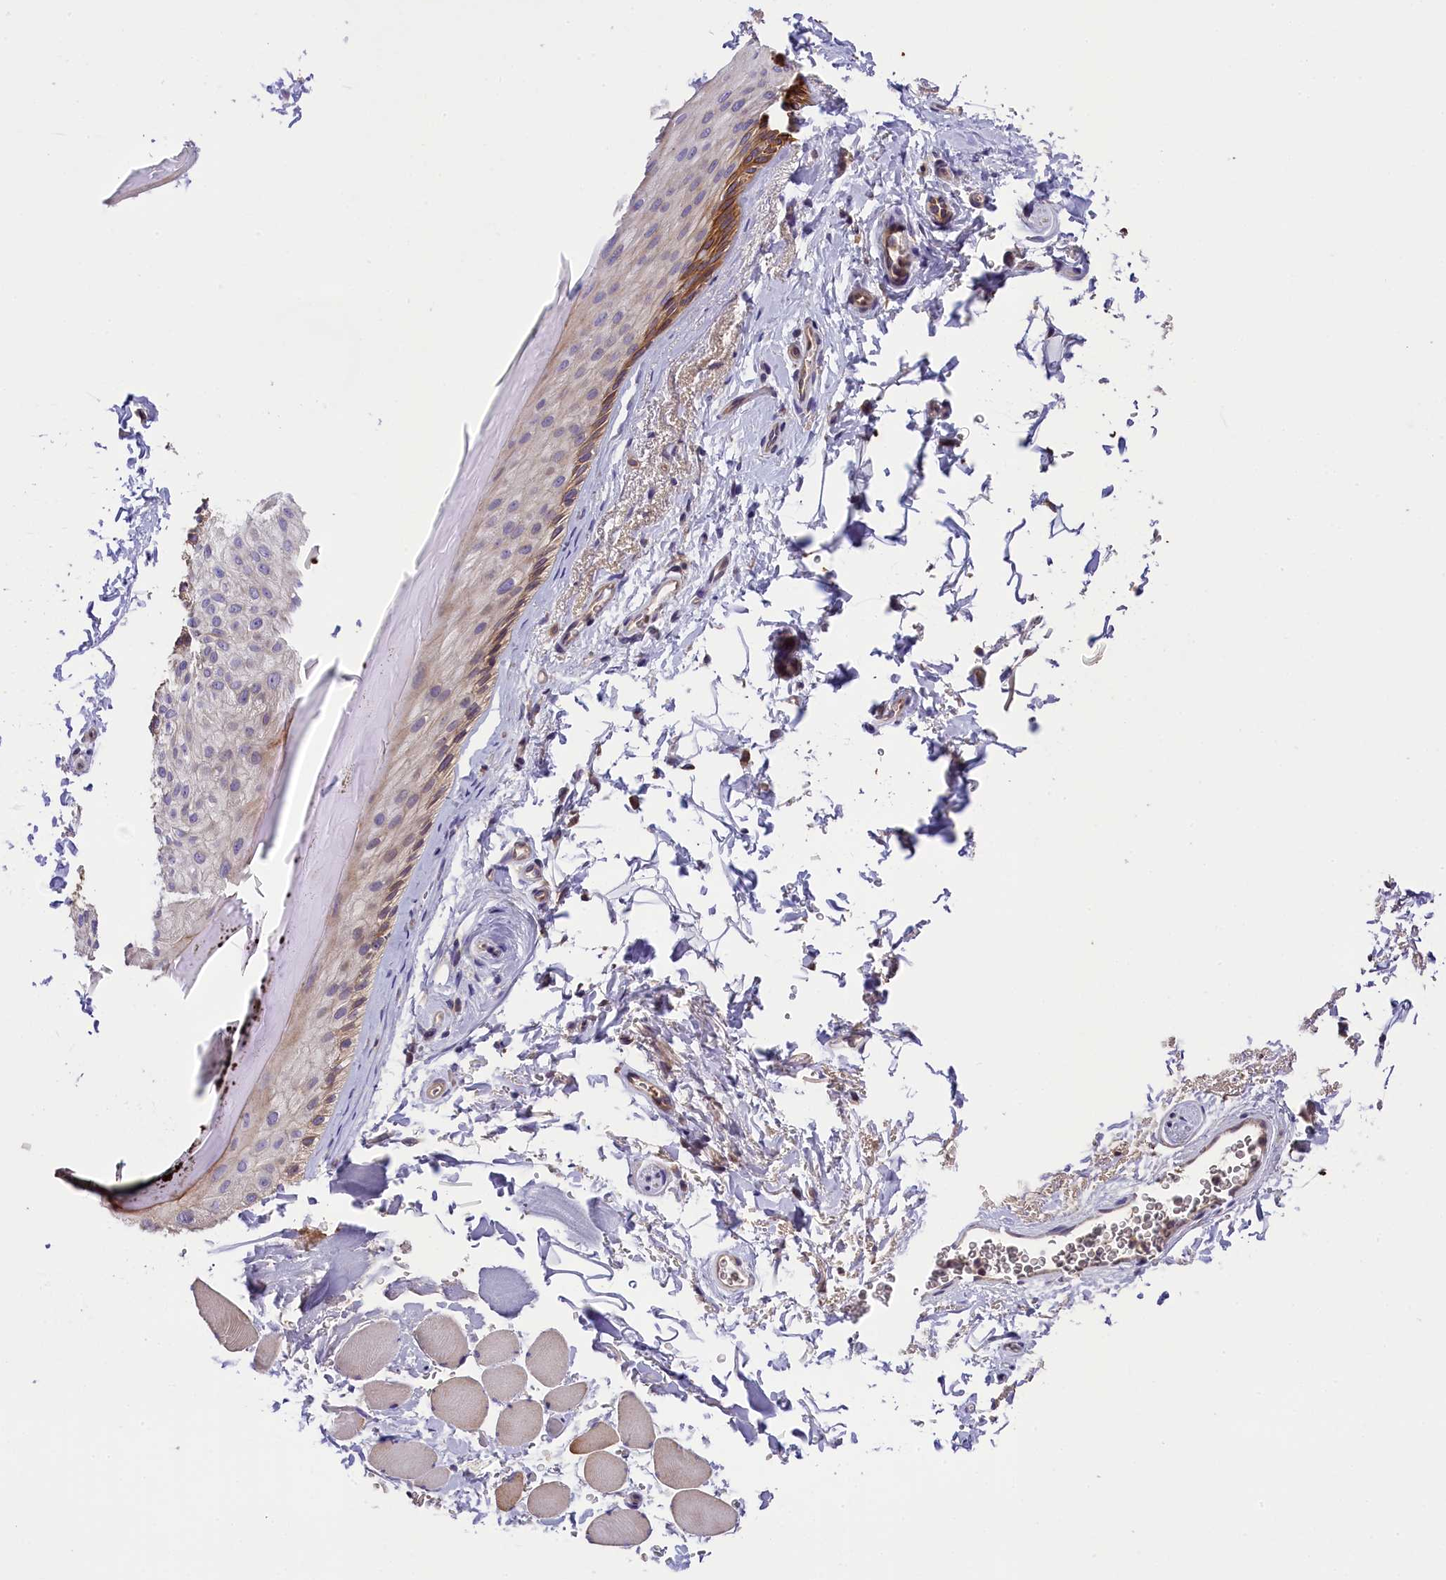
{"staining": {"intensity": "moderate", "quantity": "<25%", "location": "cytoplasmic/membranous"}, "tissue": "skin", "cell_type": "Epidermal cells", "image_type": "normal", "snomed": [{"axis": "morphology", "description": "Normal tissue, NOS"}, {"axis": "topography", "description": "Anal"}], "caption": "Epidermal cells demonstrate low levels of moderate cytoplasmic/membranous positivity in about <25% of cells in unremarkable human skin. Nuclei are stained in blue.", "gene": "ABCC10", "patient": {"sex": "male", "age": 44}}